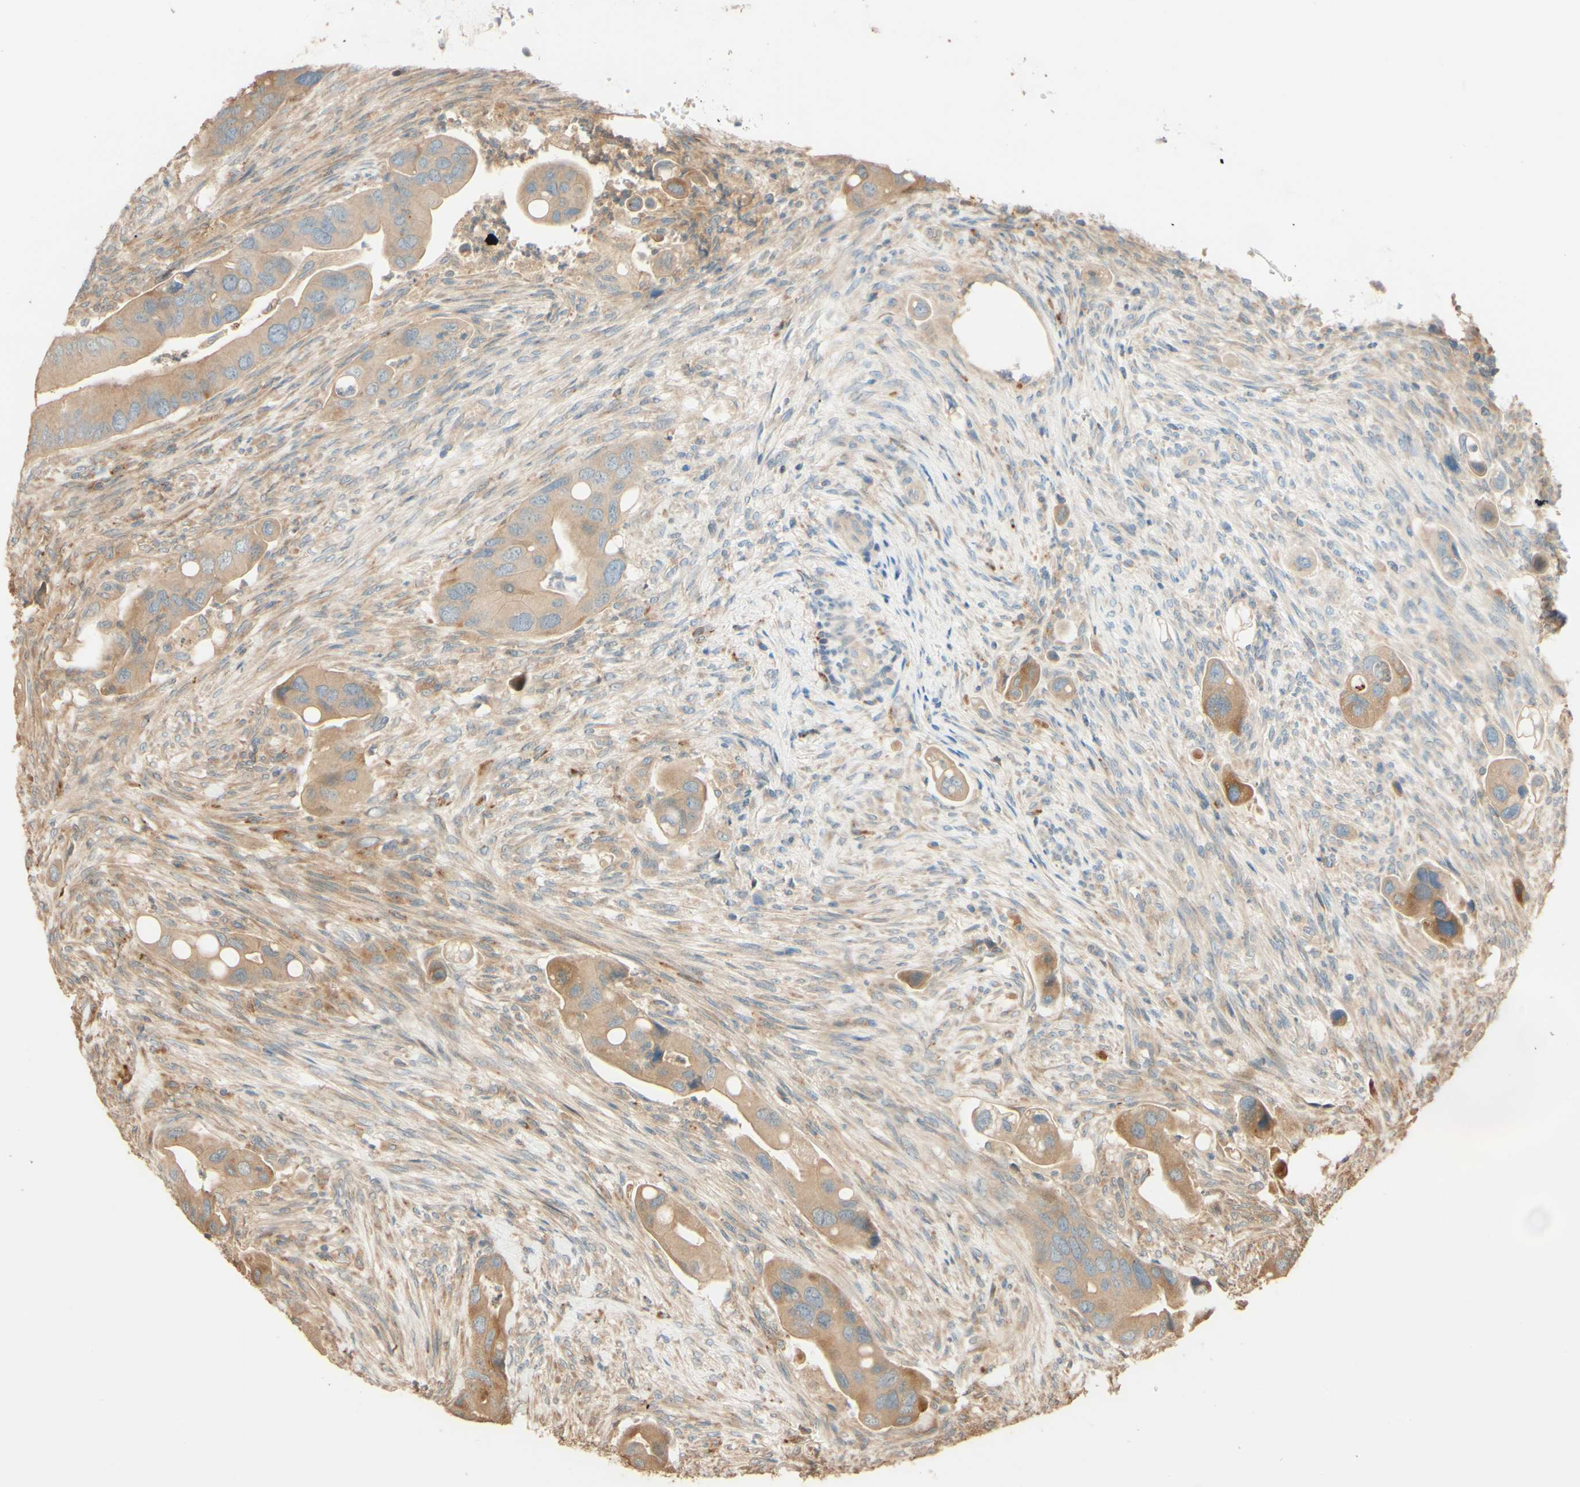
{"staining": {"intensity": "weak", "quantity": ">75%", "location": "cytoplasmic/membranous"}, "tissue": "colorectal cancer", "cell_type": "Tumor cells", "image_type": "cancer", "snomed": [{"axis": "morphology", "description": "Adenocarcinoma, NOS"}, {"axis": "topography", "description": "Rectum"}], "caption": "A micrograph showing weak cytoplasmic/membranous expression in about >75% of tumor cells in colorectal adenocarcinoma, as visualized by brown immunohistochemical staining.", "gene": "RNF19A", "patient": {"sex": "female", "age": 57}}